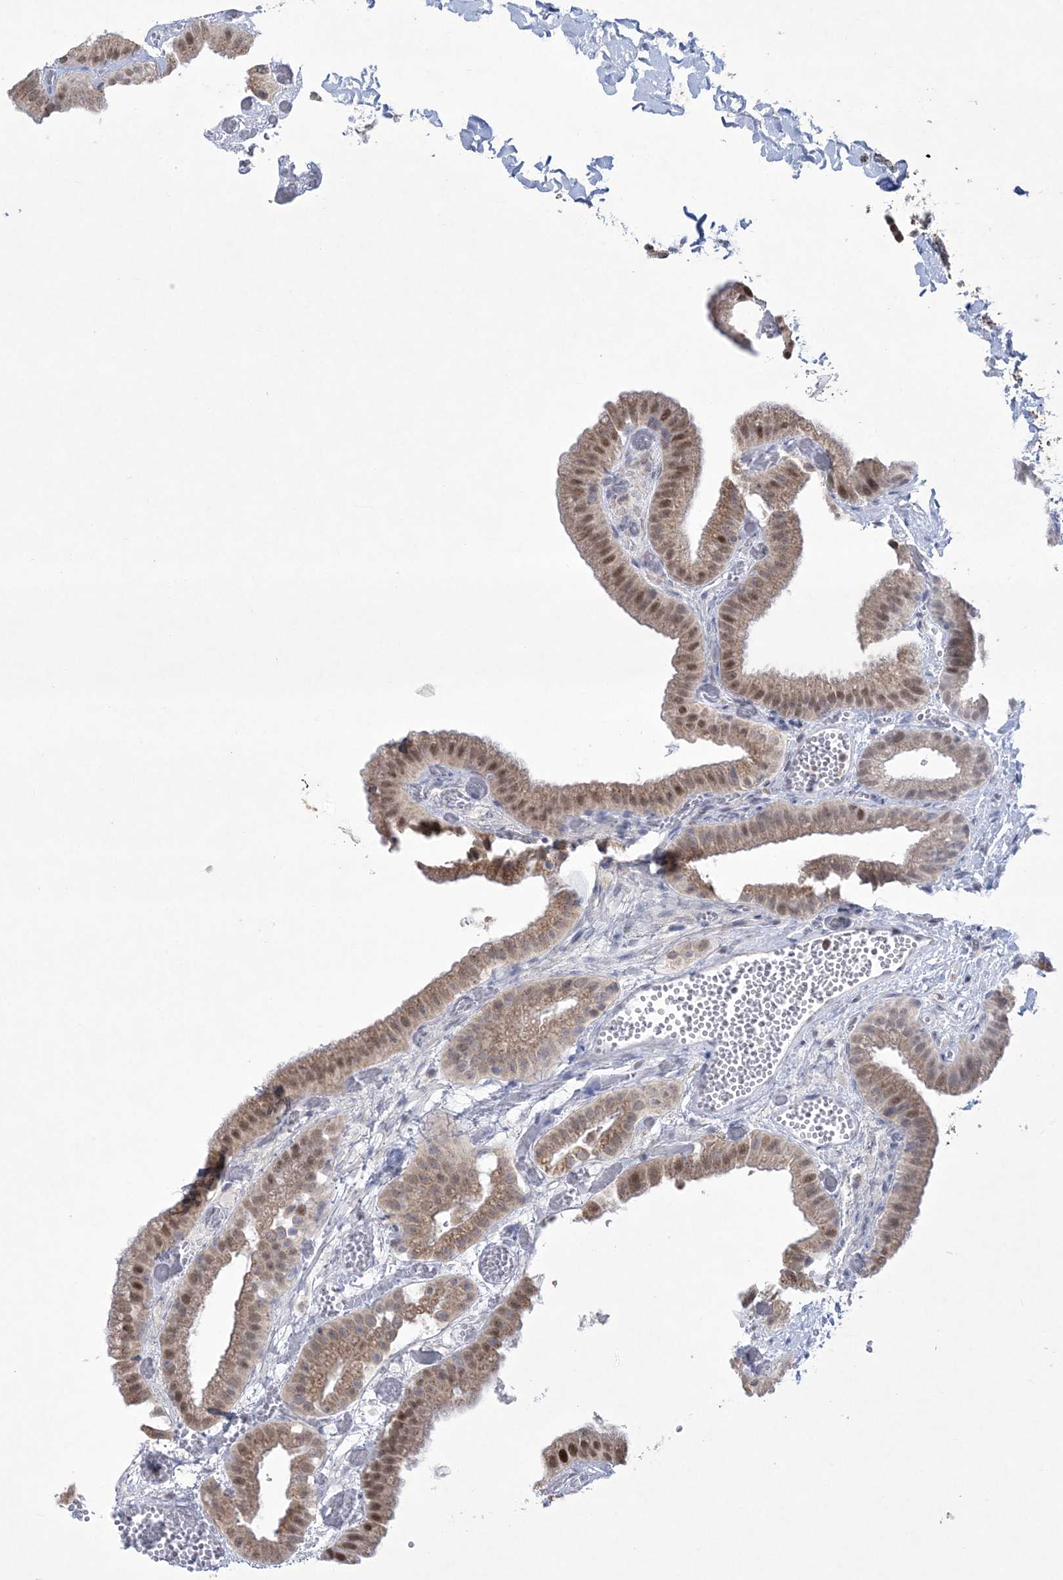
{"staining": {"intensity": "moderate", "quantity": ">75%", "location": "cytoplasmic/membranous,nuclear"}, "tissue": "gallbladder", "cell_type": "Glandular cells", "image_type": "normal", "snomed": [{"axis": "morphology", "description": "Normal tissue, NOS"}, {"axis": "topography", "description": "Gallbladder"}], "caption": "IHC staining of benign gallbladder, which displays medium levels of moderate cytoplasmic/membranous,nuclear staining in about >75% of glandular cells indicating moderate cytoplasmic/membranous,nuclear protein expression. The staining was performed using DAB (3,3'-diaminobenzidine) (brown) for protein detection and nuclei were counterstained in hematoxylin (blue).", "gene": "WDR27", "patient": {"sex": "female", "age": 64}}